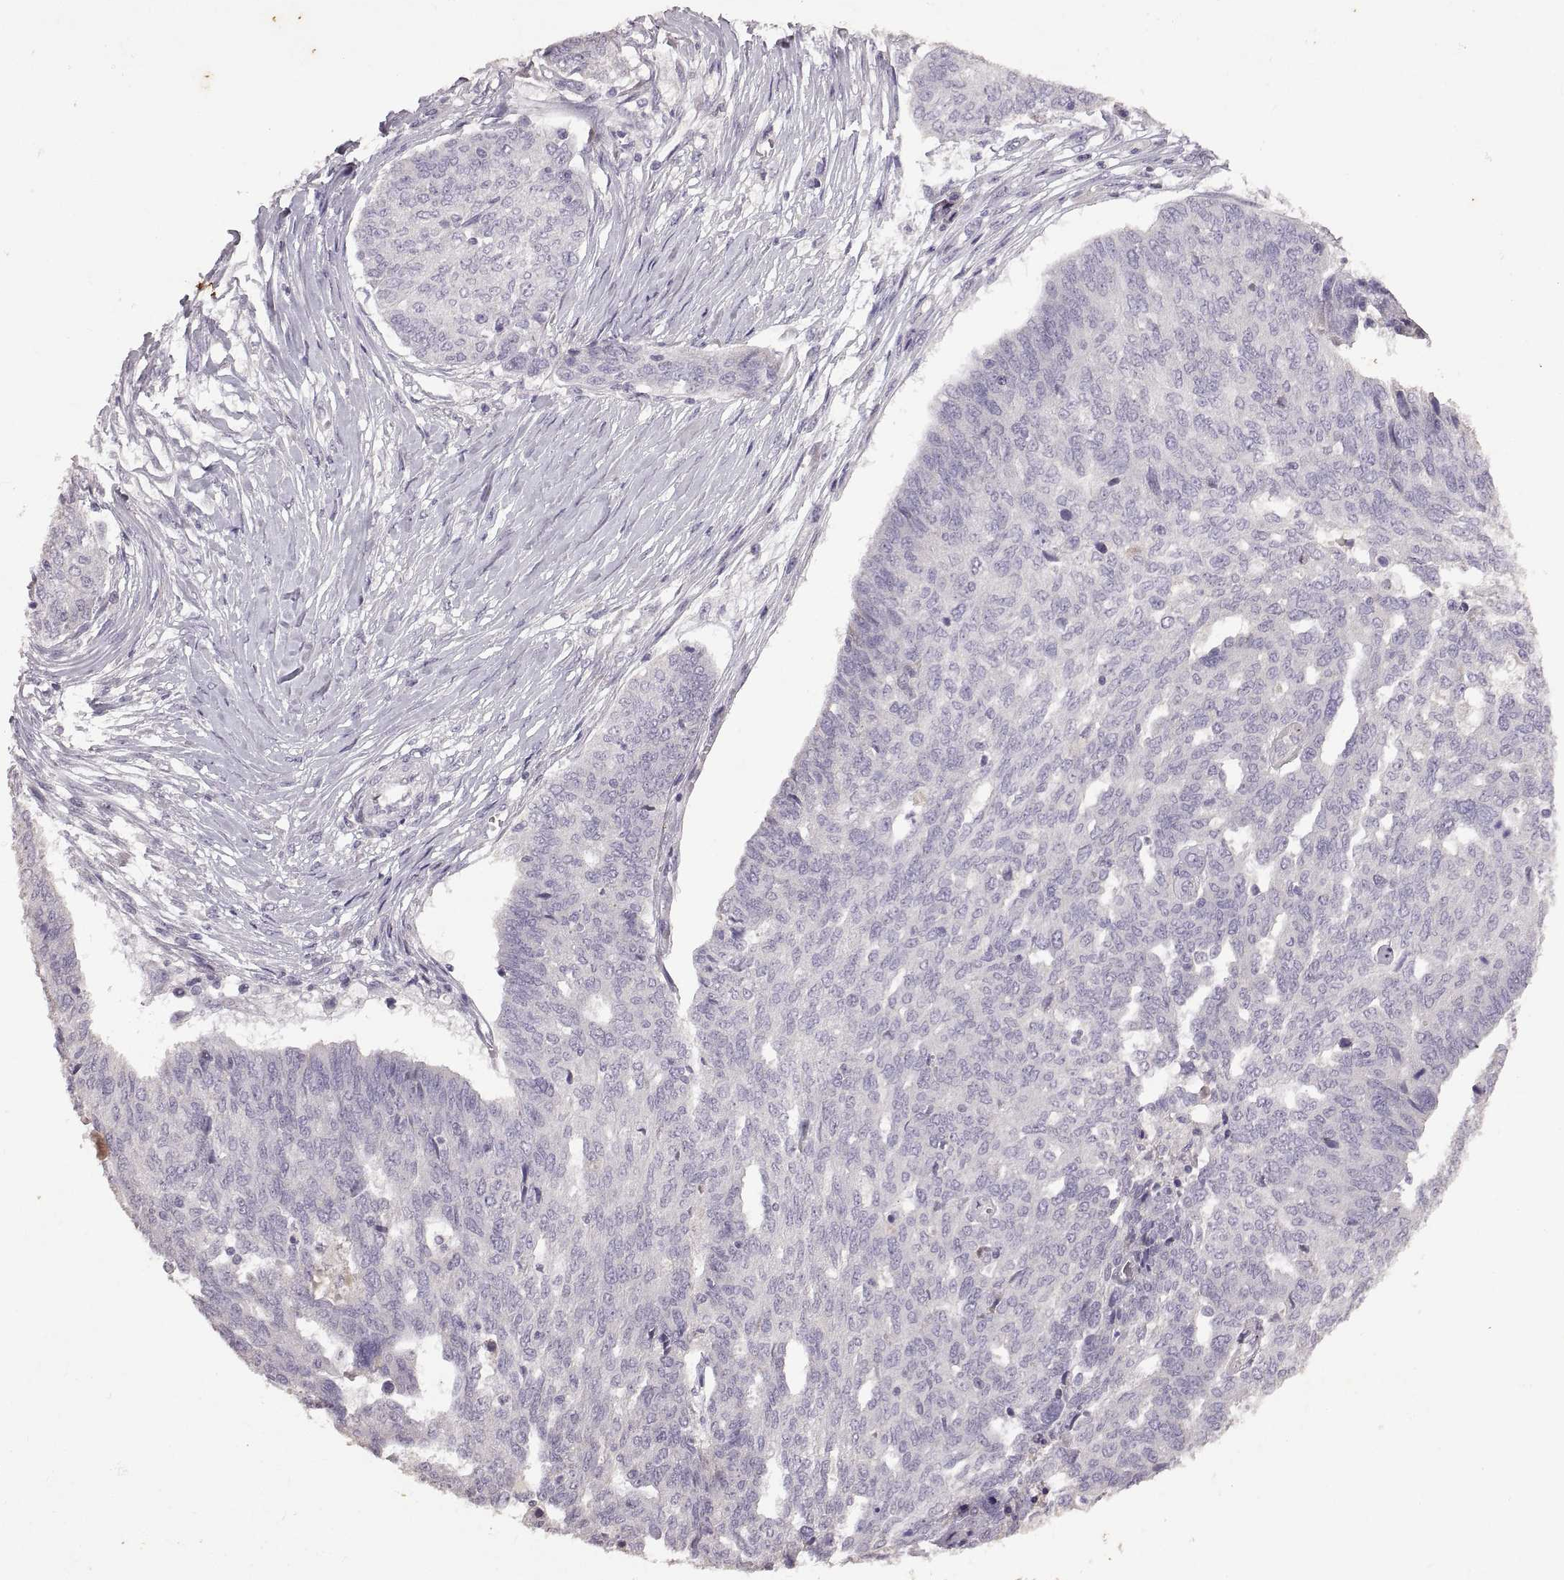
{"staining": {"intensity": "negative", "quantity": "none", "location": "none"}, "tissue": "ovarian cancer", "cell_type": "Tumor cells", "image_type": "cancer", "snomed": [{"axis": "morphology", "description": "Cystadenocarcinoma, serous, NOS"}, {"axis": "topography", "description": "Ovary"}], "caption": "Tumor cells are negative for brown protein staining in ovarian serous cystadenocarcinoma.", "gene": "DEFB136", "patient": {"sex": "female", "age": 67}}